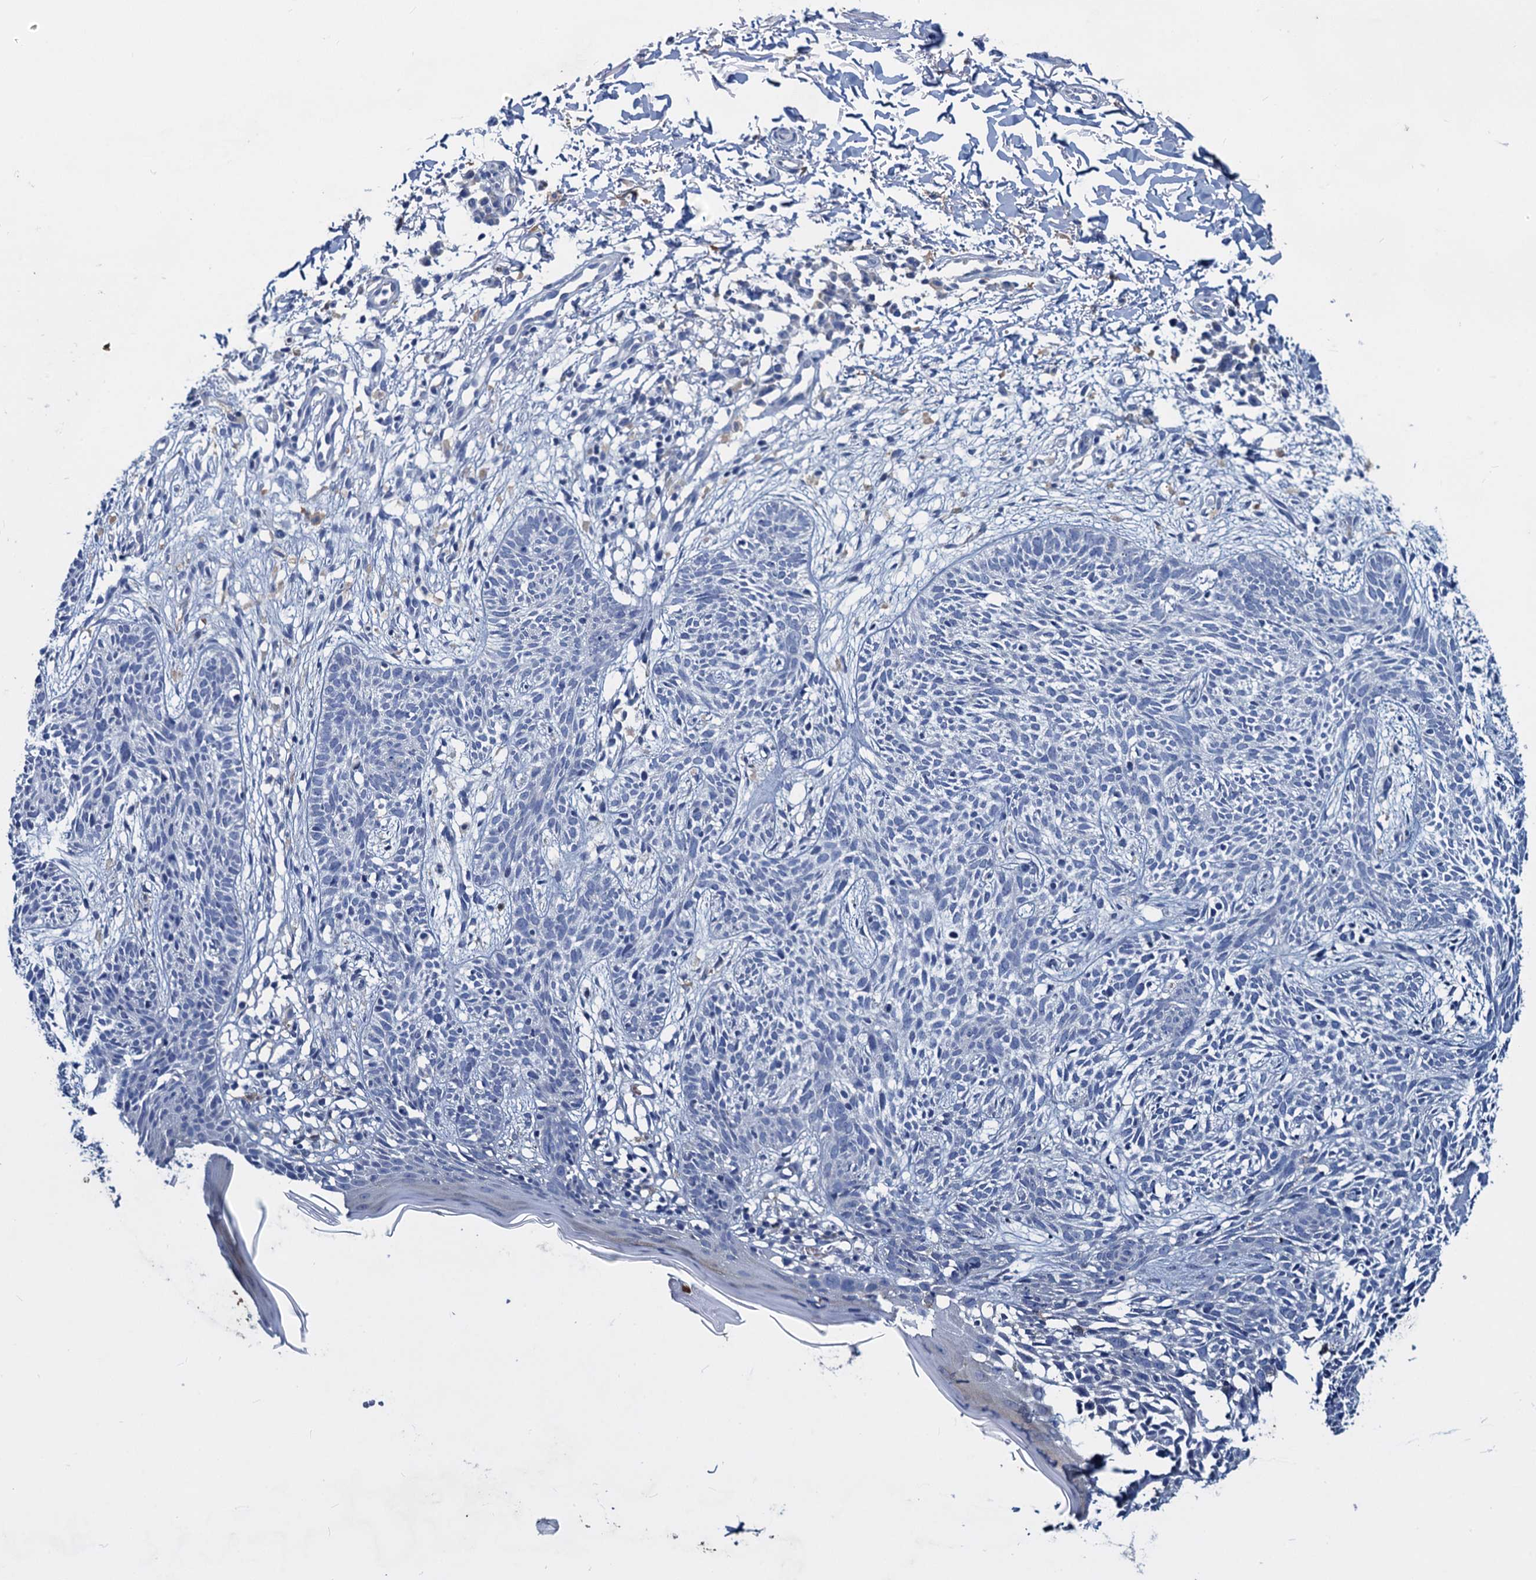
{"staining": {"intensity": "negative", "quantity": "none", "location": "none"}, "tissue": "skin cancer", "cell_type": "Tumor cells", "image_type": "cancer", "snomed": [{"axis": "morphology", "description": "Basal cell carcinoma"}, {"axis": "topography", "description": "Skin"}], "caption": "IHC image of neoplastic tissue: human basal cell carcinoma (skin) stained with DAB (3,3'-diaminobenzidine) shows no significant protein positivity in tumor cells.", "gene": "RTKN2", "patient": {"sex": "female", "age": 66}}